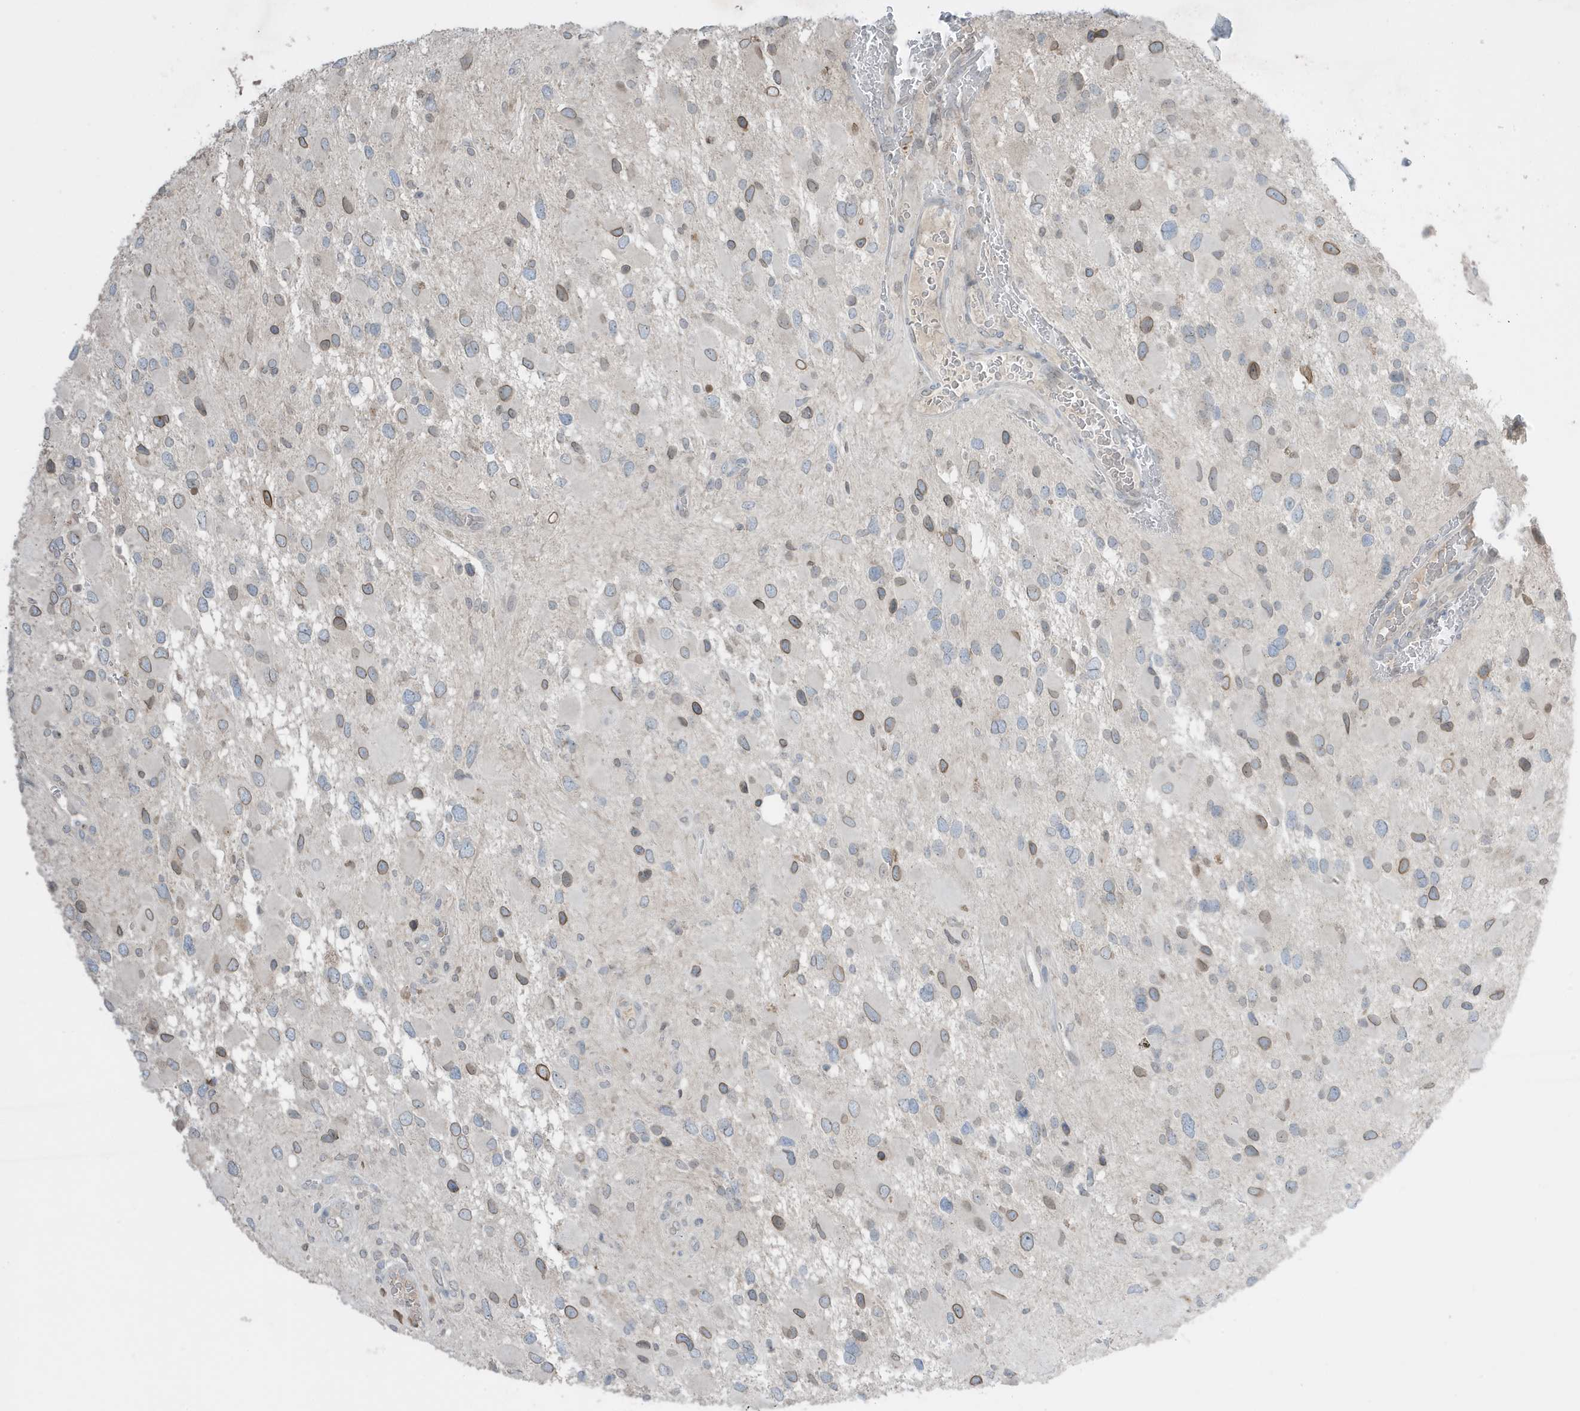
{"staining": {"intensity": "moderate", "quantity": "<25%", "location": "cytoplasmic/membranous,nuclear"}, "tissue": "glioma", "cell_type": "Tumor cells", "image_type": "cancer", "snomed": [{"axis": "morphology", "description": "Glioma, malignant, High grade"}, {"axis": "topography", "description": "Brain"}], "caption": "Tumor cells show moderate cytoplasmic/membranous and nuclear positivity in about <25% of cells in glioma.", "gene": "FNDC1", "patient": {"sex": "male", "age": 53}}